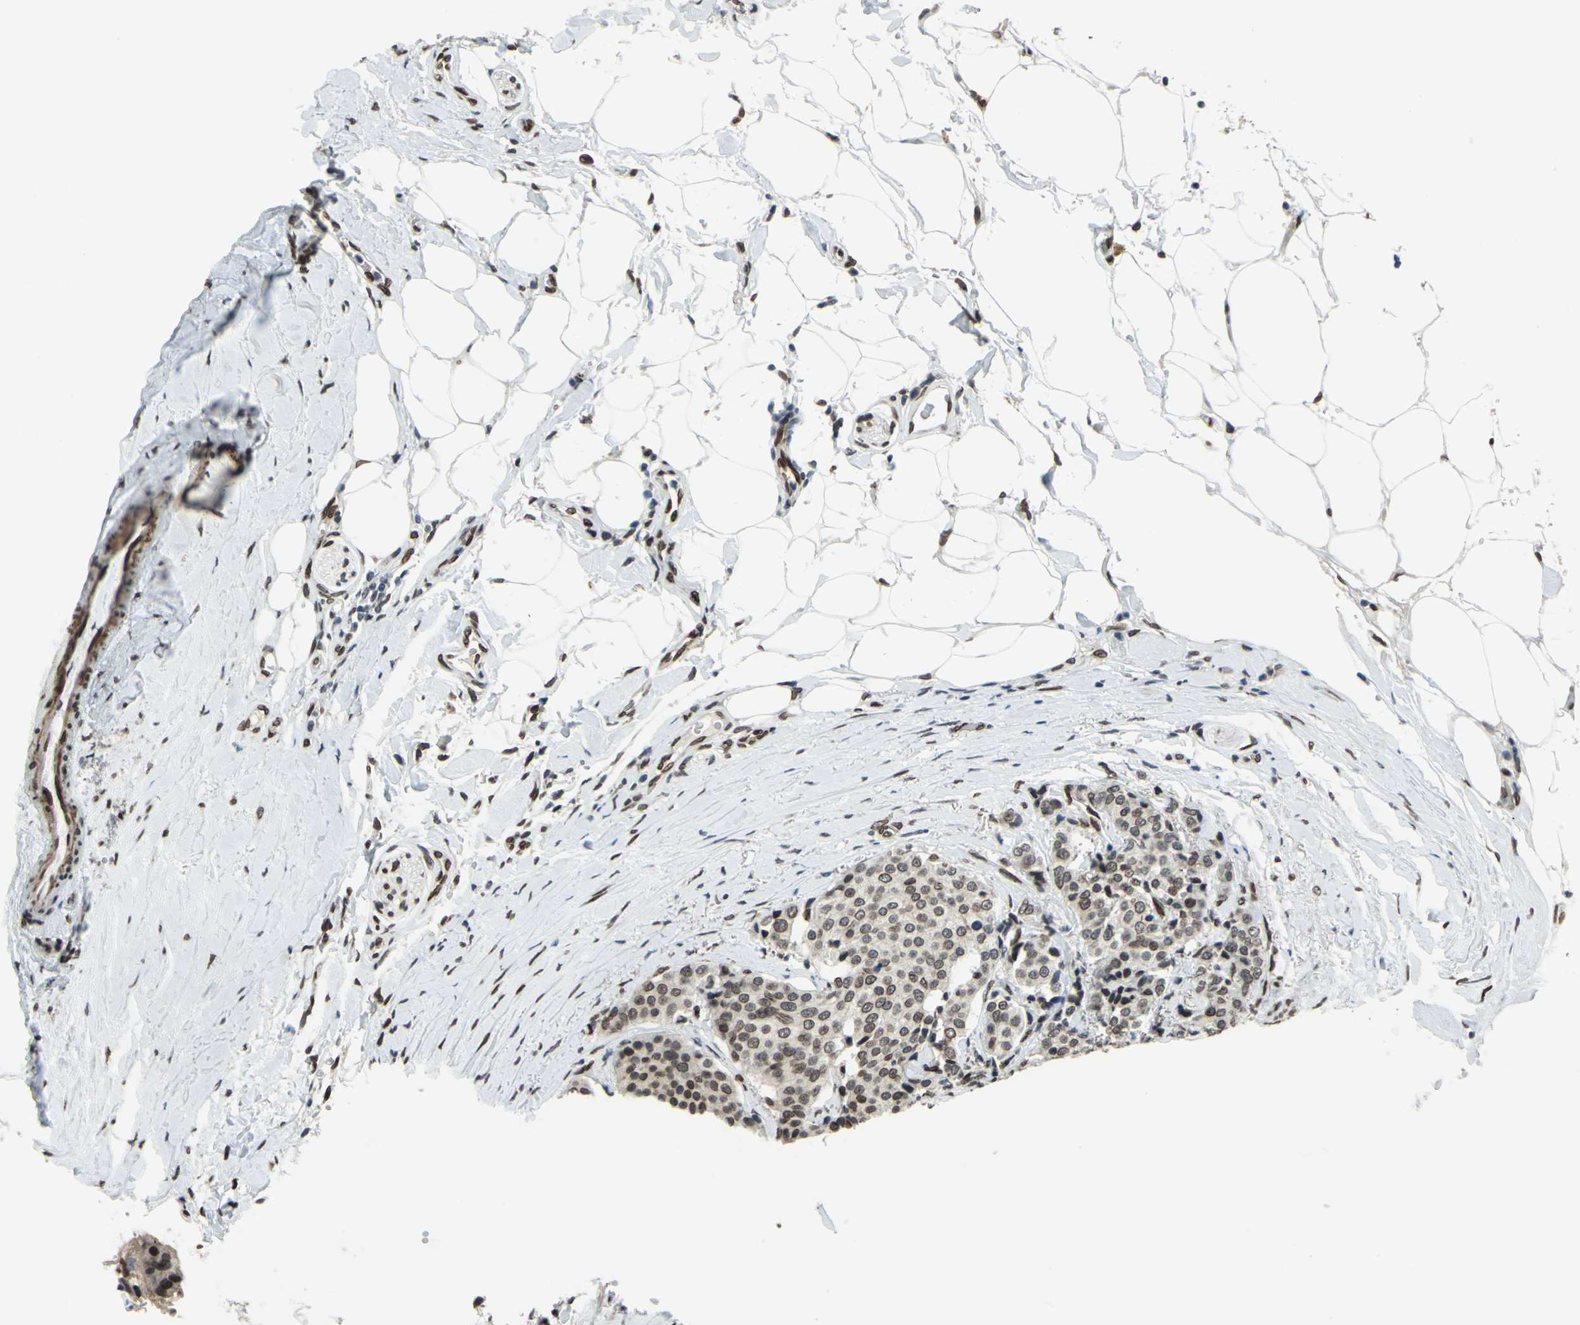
{"staining": {"intensity": "moderate", "quantity": ">75%", "location": "cytoplasmic/membranous,nuclear"}, "tissue": "carcinoid", "cell_type": "Tumor cells", "image_type": "cancer", "snomed": [{"axis": "morphology", "description": "Carcinoid, malignant, NOS"}, {"axis": "topography", "description": "Colon"}], "caption": "Human carcinoid stained for a protein (brown) demonstrates moderate cytoplasmic/membranous and nuclear positive staining in approximately >75% of tumor cells.", "gene": "ISY1", "patient": {"sex": "female", "age": 61}}